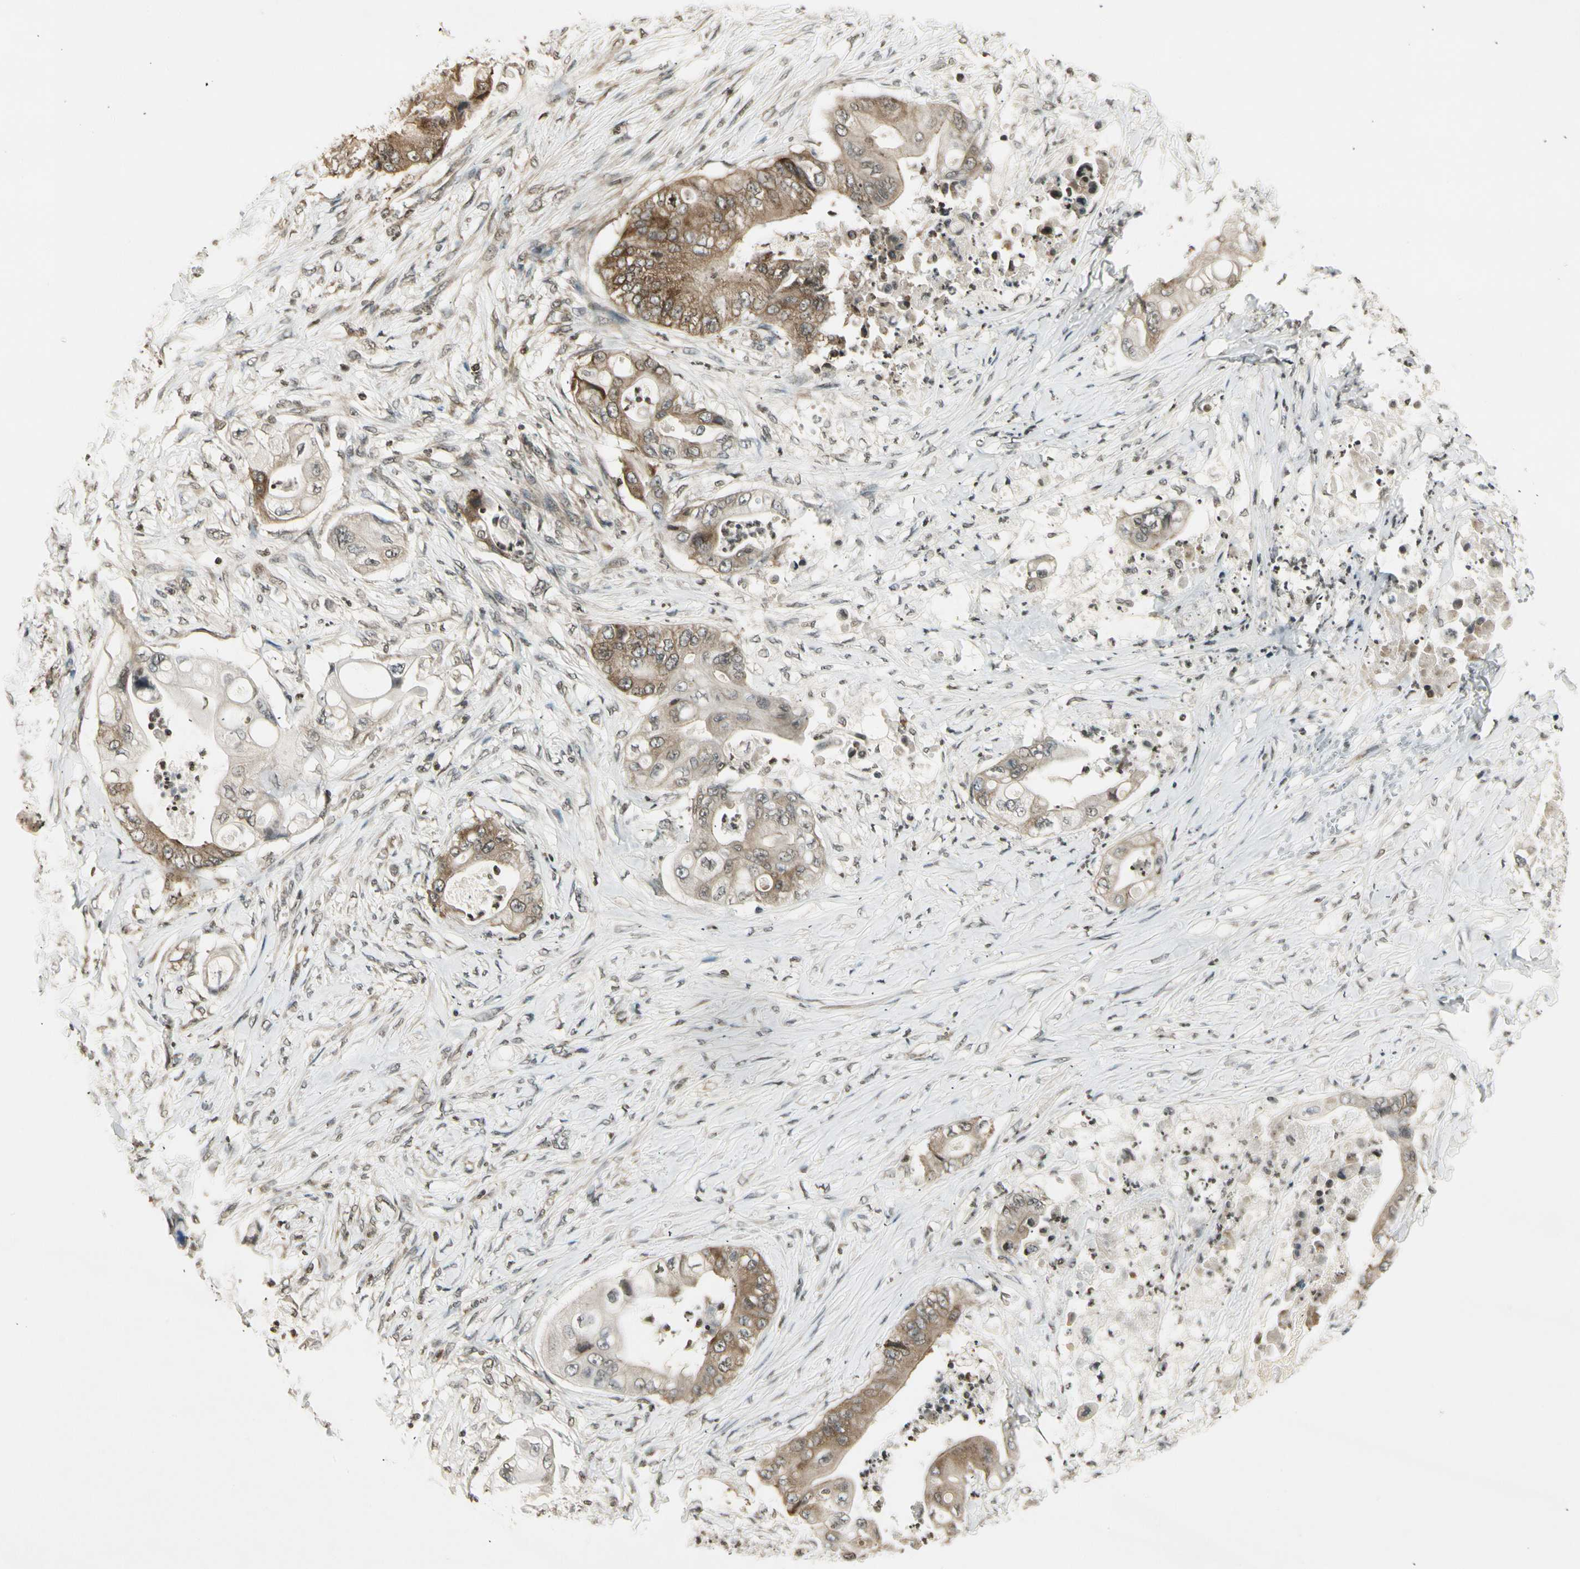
{"staining": {"intensity": "moderate", "quantity": "25%-75%", "location": "cytoplasmic/membranous"}, "tissue": "stomach cancer", "cell_type": "Tumor cells", "image_type": "cancer", "snomed": [{"axis": "morphology", "description": "Adenocarcinoma, NOS"}, {"axis": "topography", "description": "Stomach"}], "caption": "Stomach cancer stained for a protein (brown) demonstrates moderate cytoplasmic/membranous positive positivity in about 25%-75% of tumor cells.", "gene": "SMN2", "patient": {"sex": "female", "age": 73}}